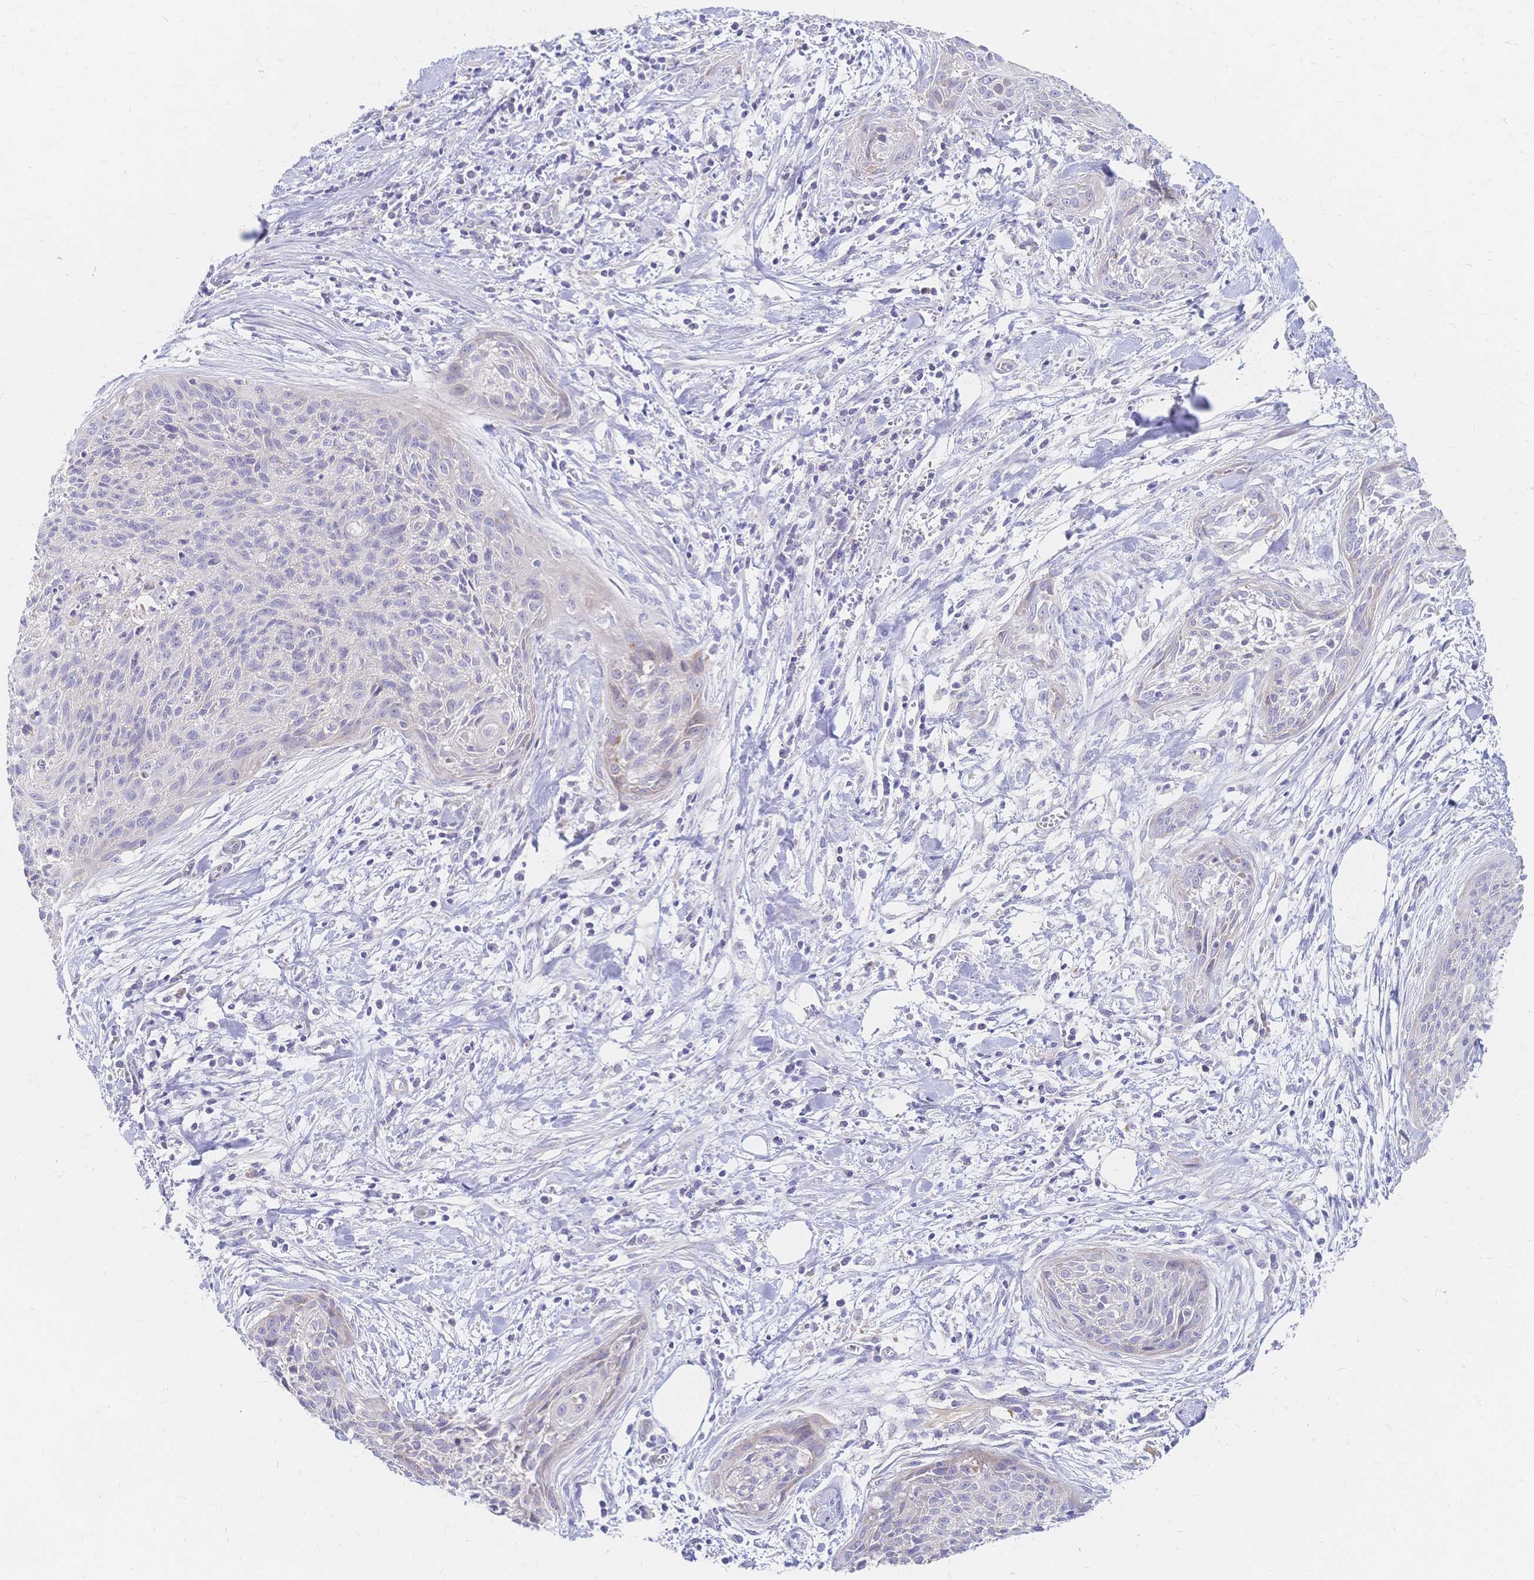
{"staining": {"intensity": "negative", "quantity": "none", "location": "none"}, "tissue": "cervical cancer", "cell_type": "Tumor cells", "image_type": "cancer", "snomed": [{"axis": "morphology", "description": "Squamous cell carcinoma, NOS"}, {"axis": "topography", "description": "Cervix"}], "caption": "Immunohistochemistry (IHC) micrograph of neoplastic tissue: human cervical cancer (squamous cell carcinoma) stained with DAB (3,3'-diaminobenzidine) displays no significant protein positivity in tumor cells.", "gene": "VWC2L", "patient": {"sex": "female", "age": 55}}